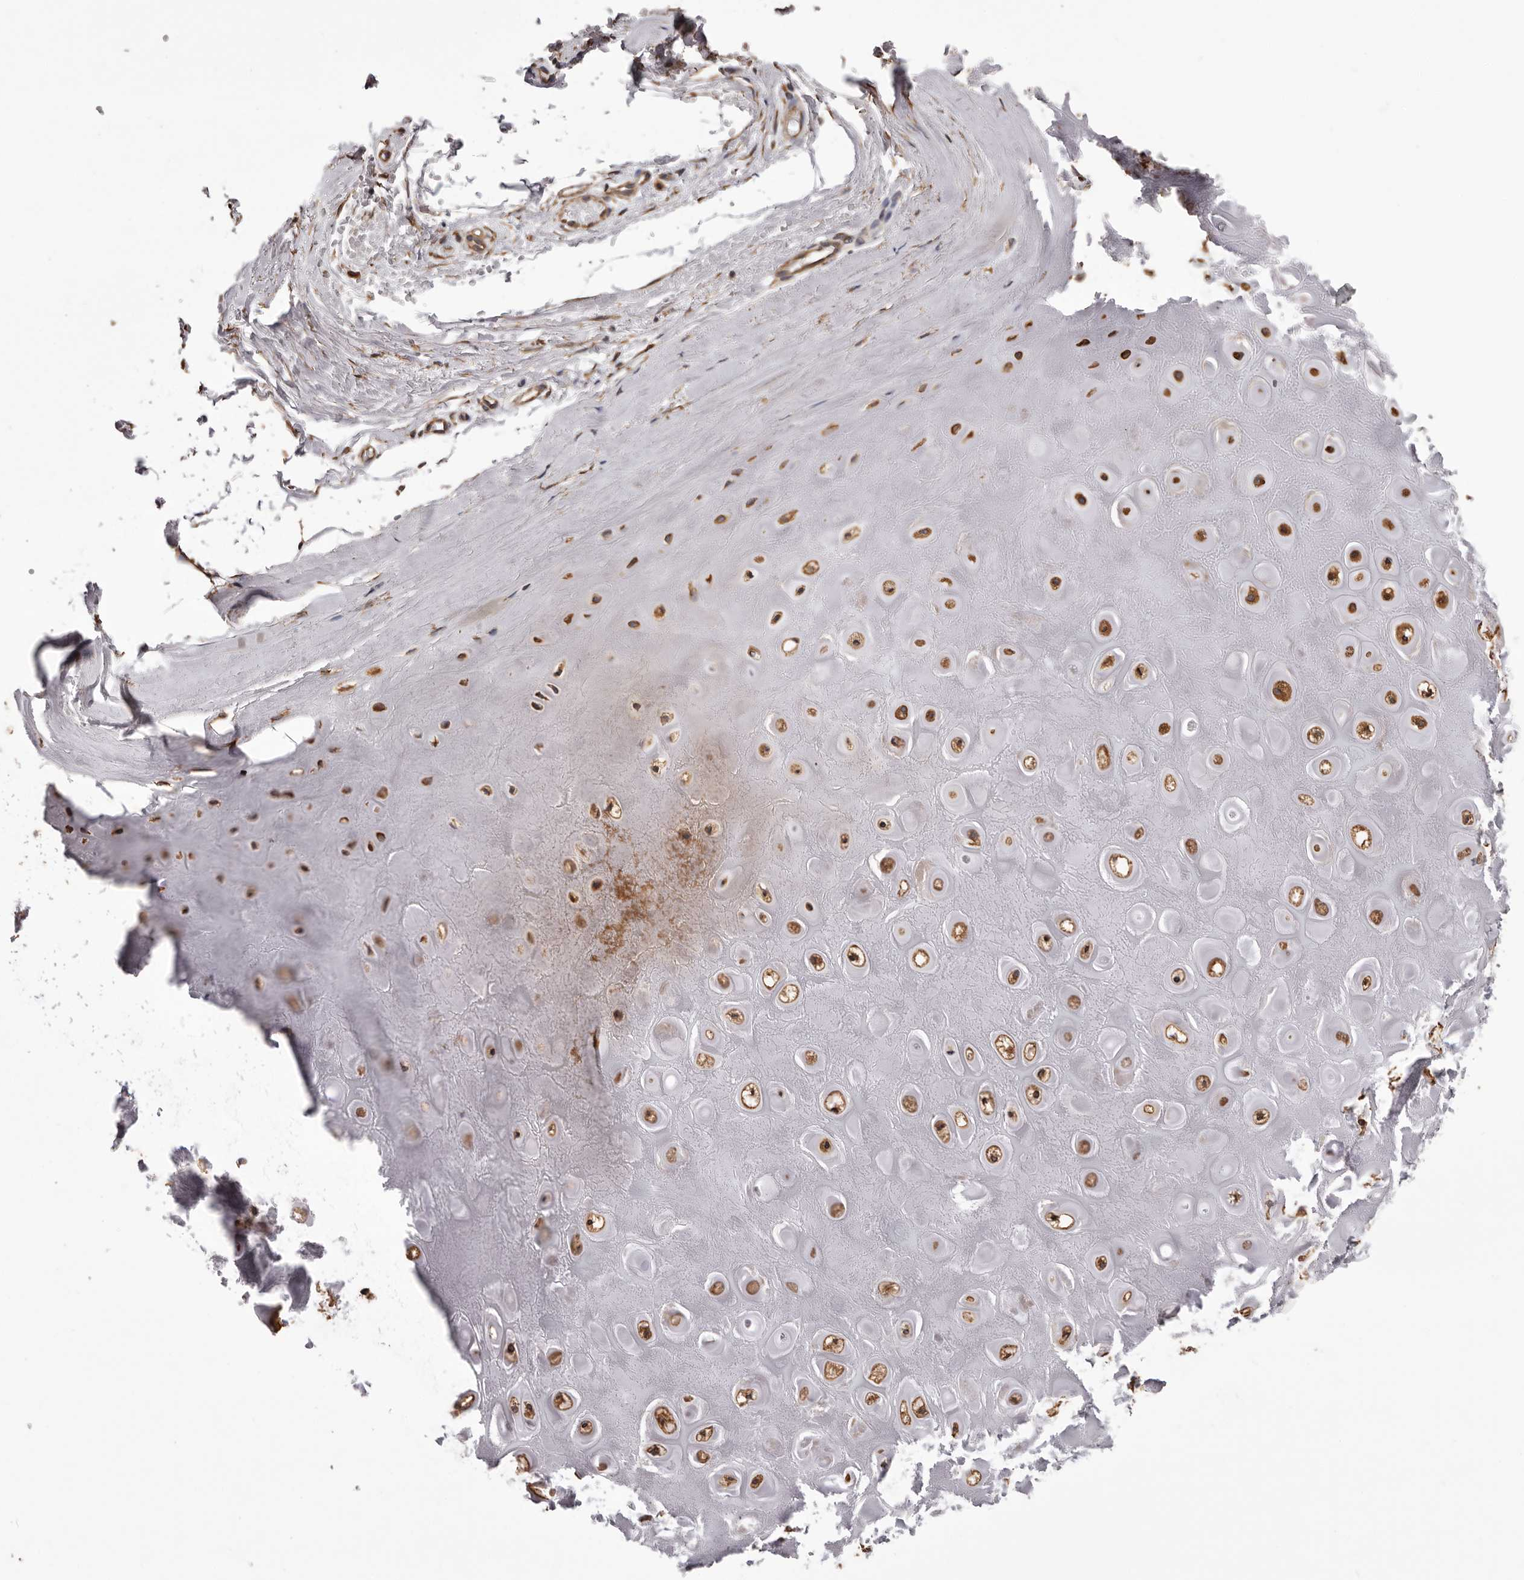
{"staining": {"intensity": "moderate", "quantity": ">75%", "location": "cytoplasmic/membranous"}, "tissue": "adipose tissue", "cell_type": "Adipocytes", "image_type": "normal", "snomed": [{"axis": "morphology", "description": "Normal tissue, NOS"}, {"axis": "morphology", "description": "Basal cell carcinoma"}, {"axis": "topography", "description": "Skin"}], "caption": "Immunohistochemistry staining of unremarkable adipose tissue, which shows medium levels of moderate cytoplasmic/membranous positivity in approximately >75% of adipocytes indicating moderate cytoplasmic/membranous protein staining. The staining was performed using DAB (brown) for protein detection and nuclei were counterstained in hematoxylin (blue).", "gene": "CEP104", "patient": {"sex": "female", "age": 89}}